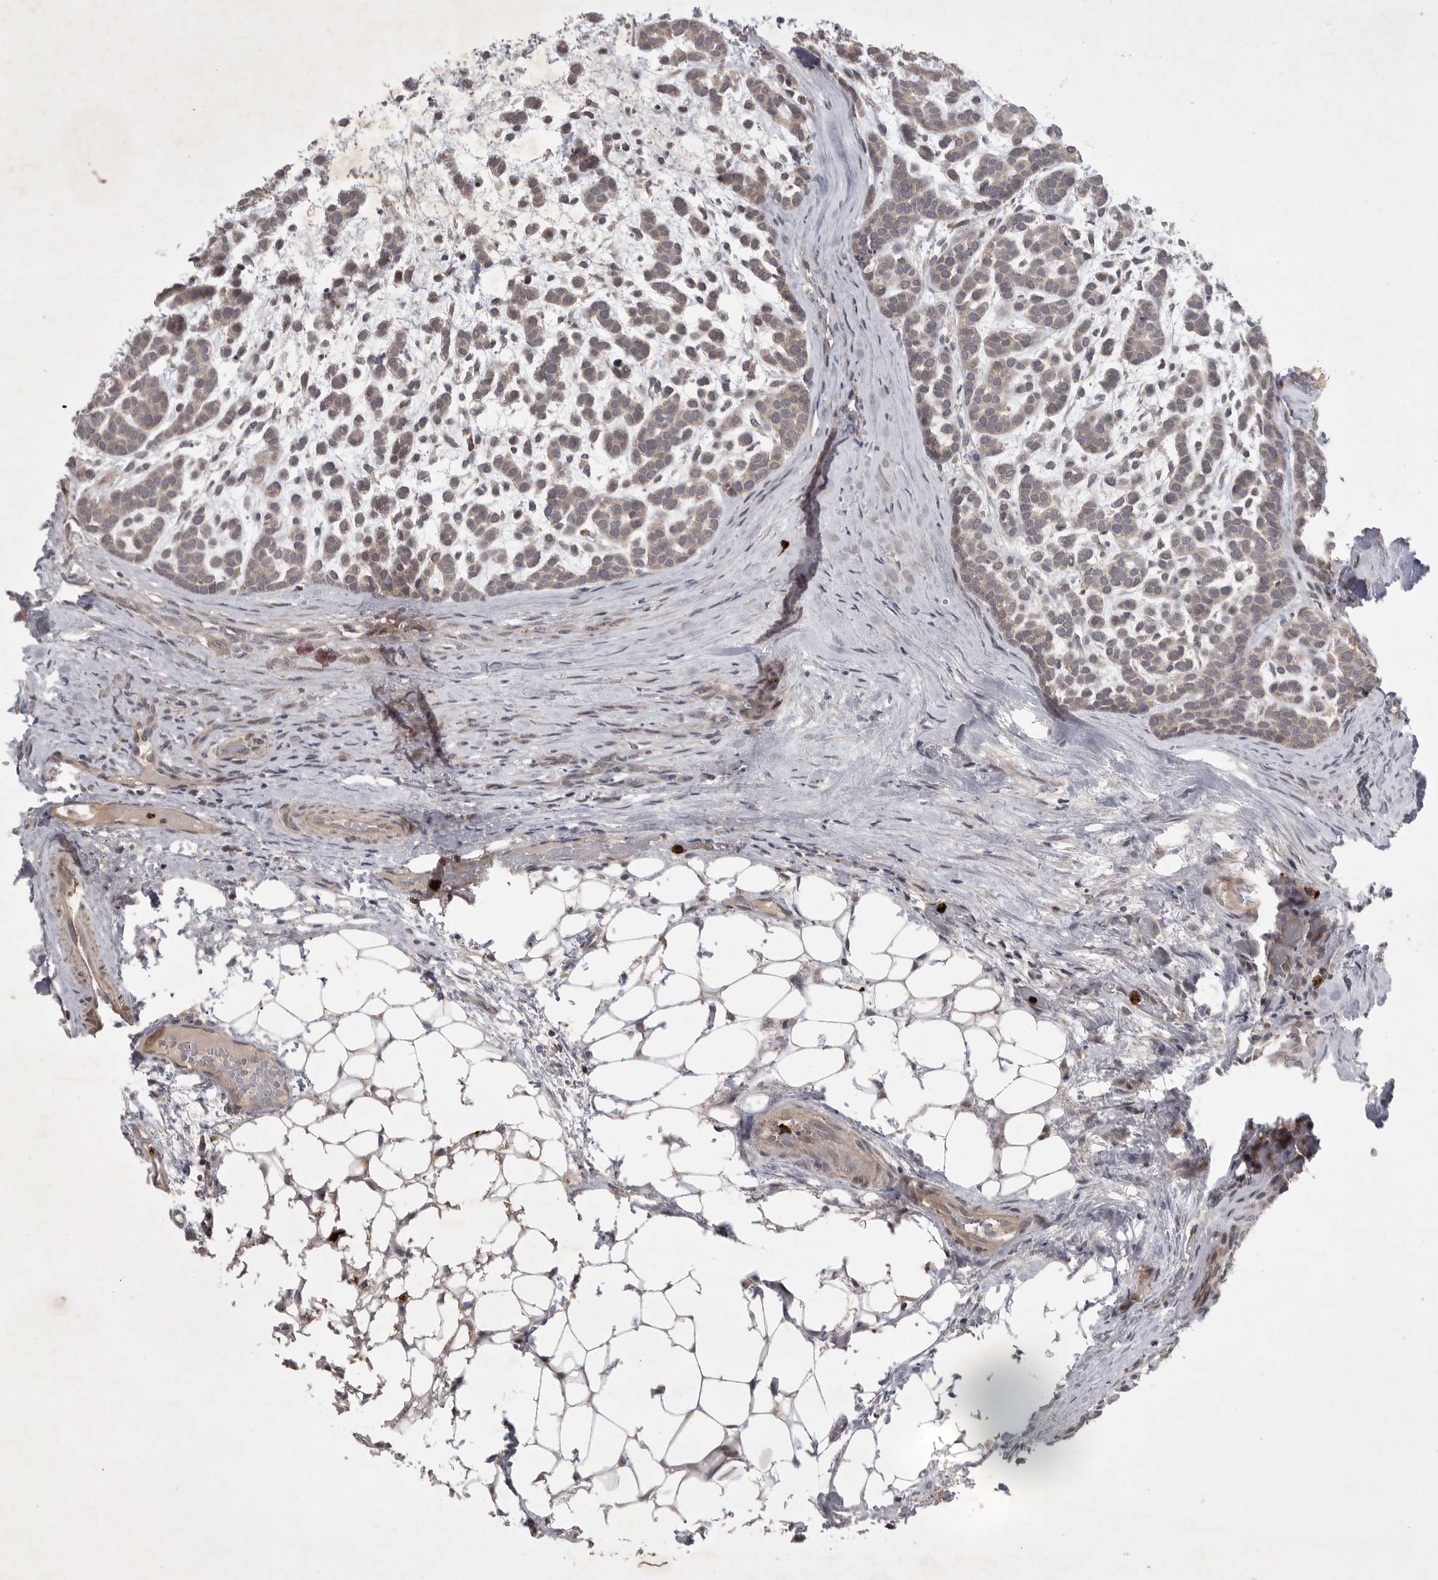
{"staining": {"intensity": "weak", "quantity": "25%-75%", "location": "cytoplasmic/membranous"}, "tissue": "head and neck cancer", "cell_type": "Tumor cells", "image_type": "cancer", "snomed": [{"axis": "morphology", "description": "Adenocarcinoma, NOS"}, {"axis": "morphology", "description": "Adenoma, NOS"}, {"axis": "topography", "description": "Head-Neck"}], "caption": "This is a histology image of IHC staining of head and neck adenocarcinoma, which shows weak positivity in the cytoplasmic/membranous of tumor cells.", "gene": "UBE3D", "patient": {"sex": "female", "age": 55}}